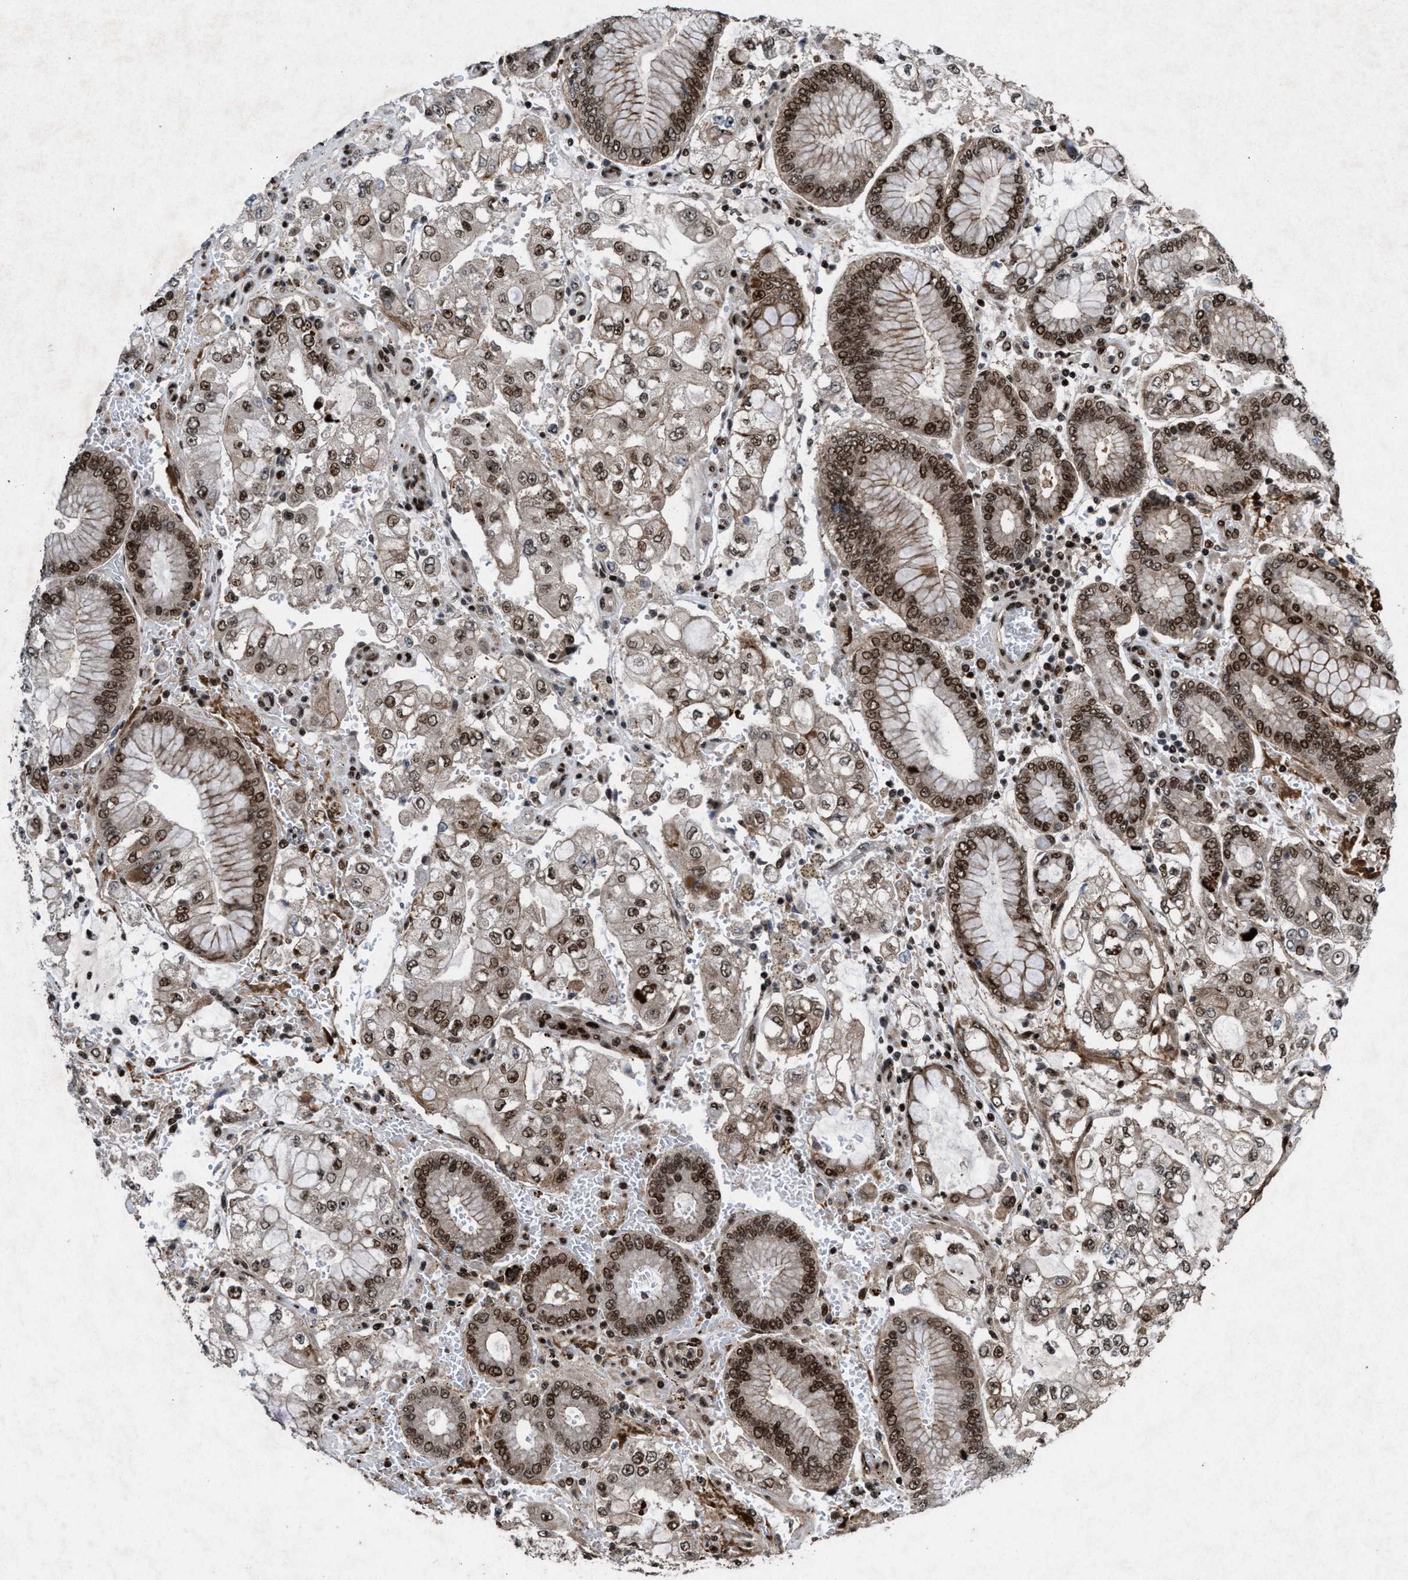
{"staining": {"intensity": "moderate", "quantity": ">75%", "location": "cytoplasmic/membranous,nuclear"}, "tissue": "stomach cancer", "cell_type": "Tumor cells", "image_type": "cancer", "snomed": [{"axis": "morphology", "description": "Adenocarcinoma, NOS"}, {"axis": "topography", "description": "Stomach"}], "caption": "Moderate cytoplasmic/membranous and nuclear protein staining is appreciated in approximately >75% of tumor cells in stomach adenocarcinoma.", "gene": "WIZ", "patient": {"sex": "male", "age": 76}}